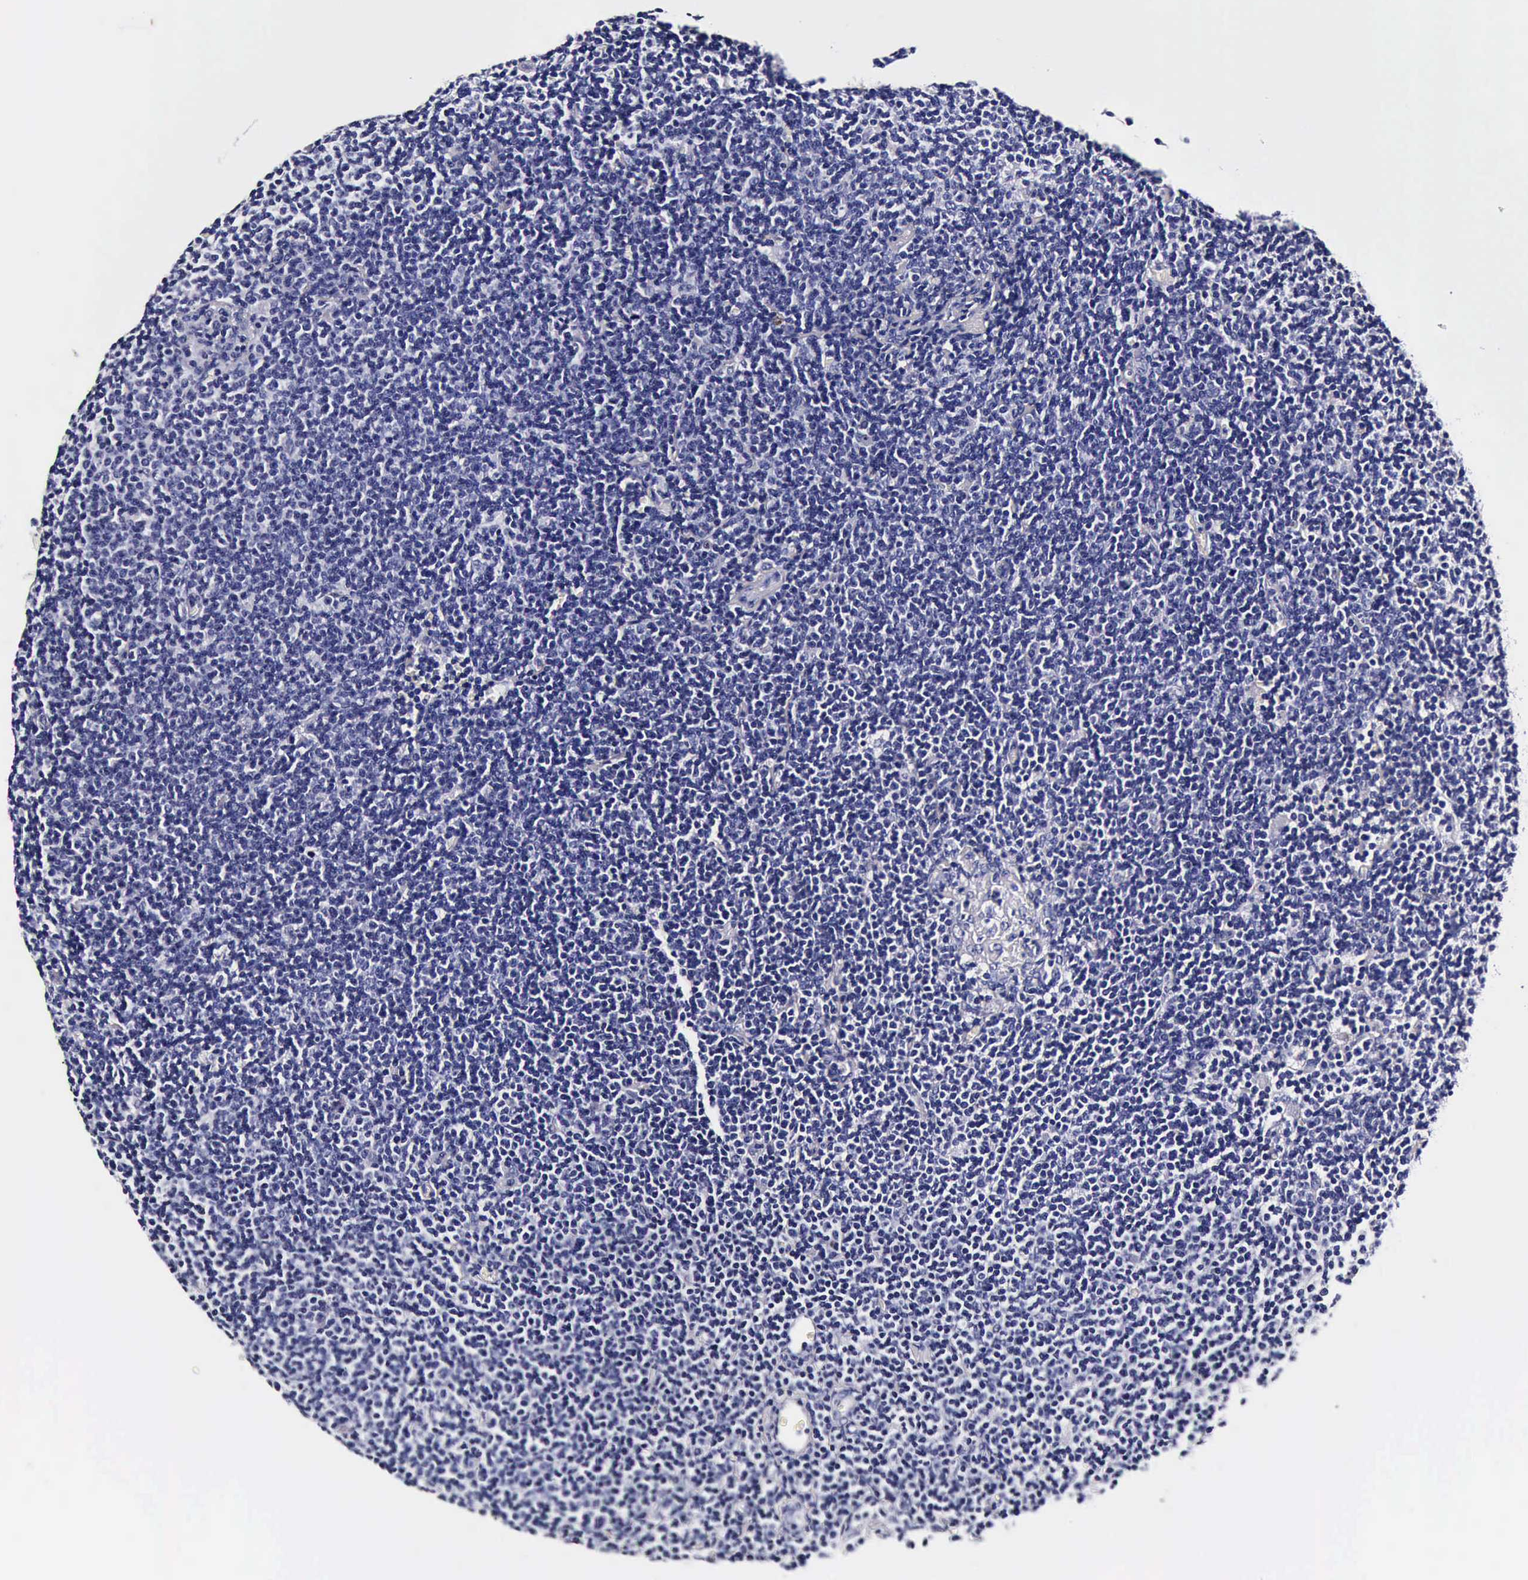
{"staining": {"intensity": "negative", "quantity": "none", "location": "none"}, "tissue": "lymphoma", "cell_type": "Tumor cells", "image_type": "cancer", "snomed": [{"axis": "morphology", "description": "Malignant lymphoma, non-Hodgkin's type, Low grade"}, {"axis": "topography", "description": "Lymph node"}], "caption": "This is a image of immunohistochemistry (IHC) staining of malignant lymphoma, non-Hodgkin's type (low-grade), which shows no expression in tumor cells.", "gene": "IAPP", "patient": {"sex": "male", "age": 65}}